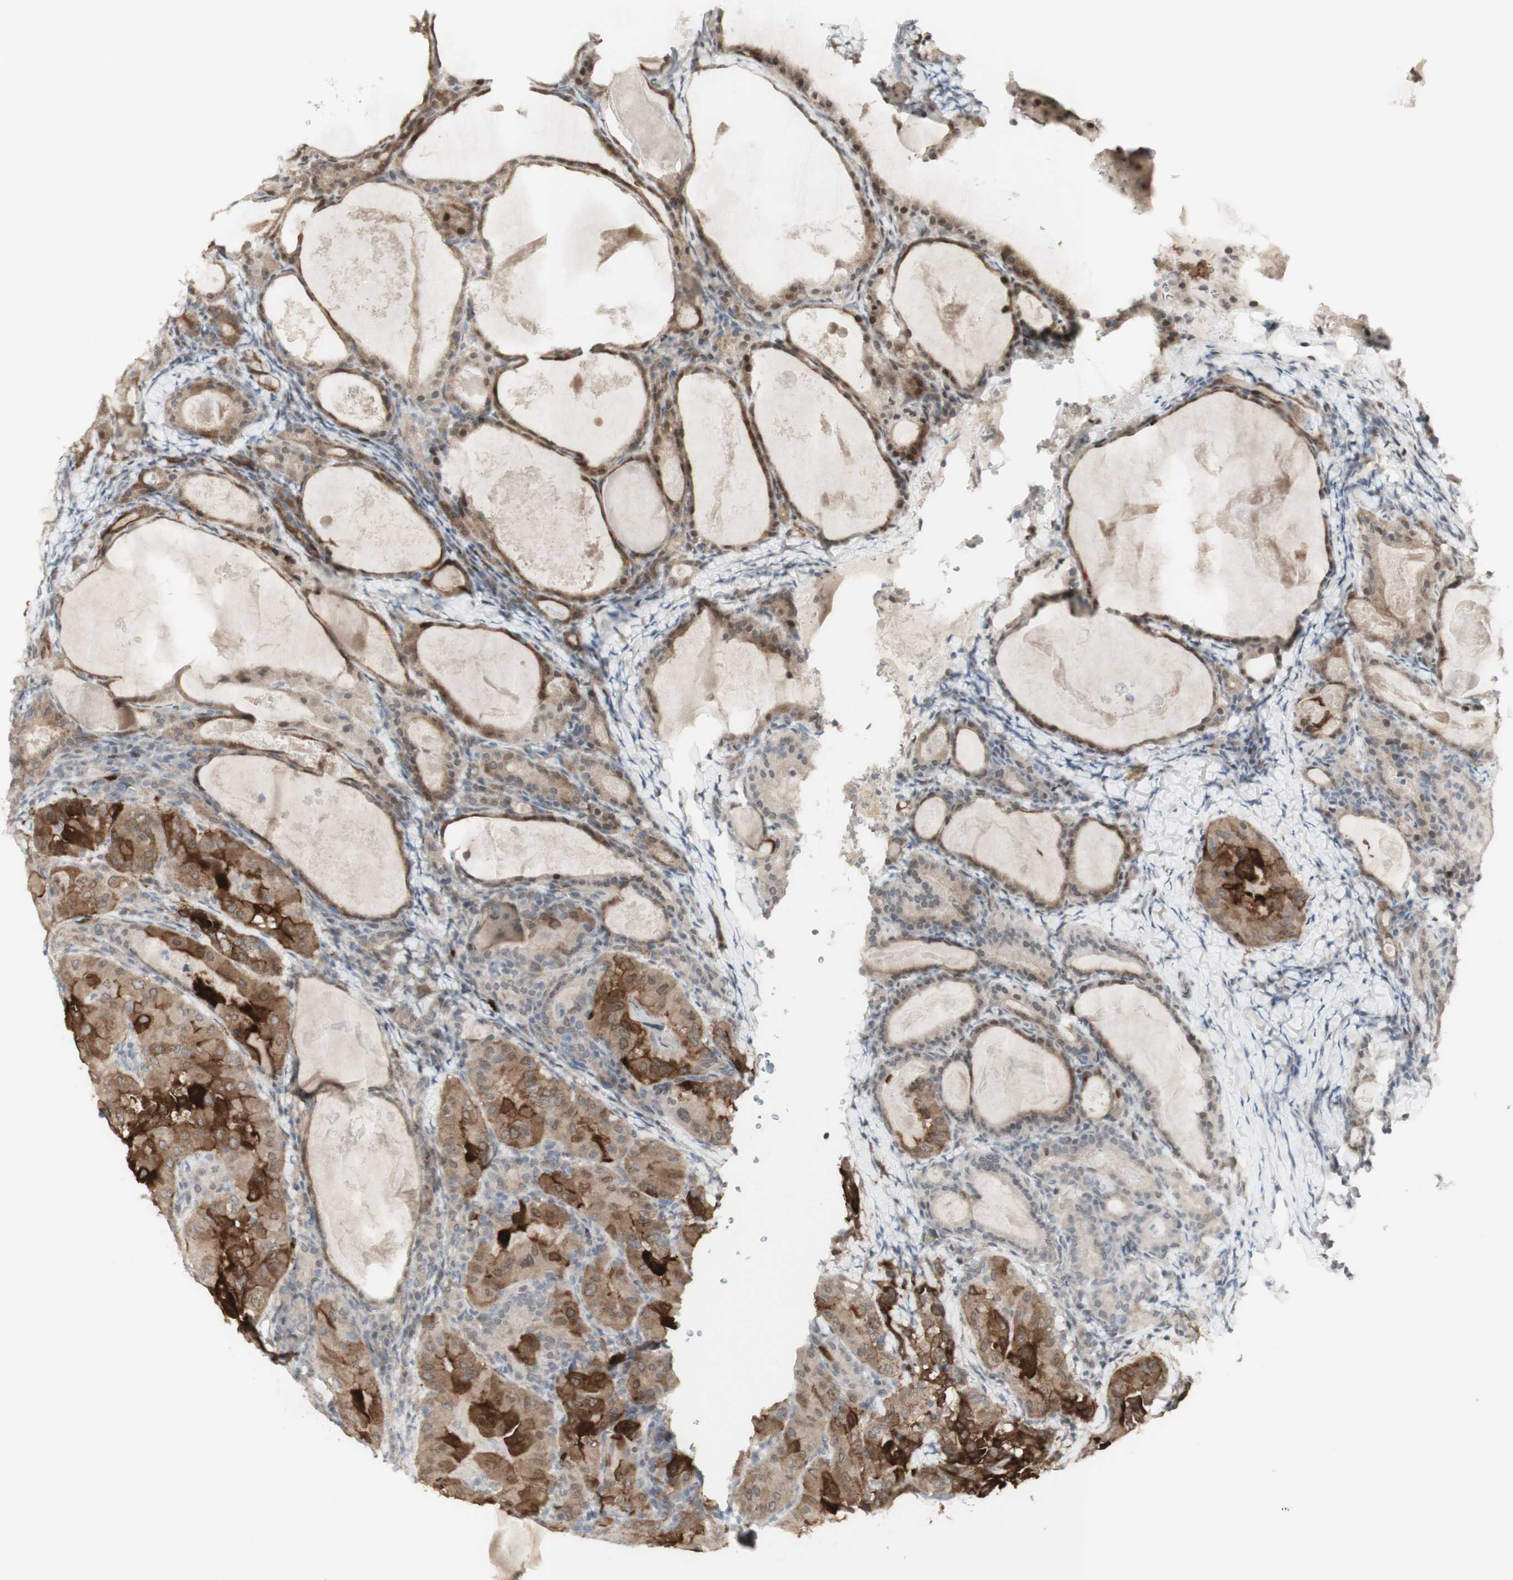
{"staining": {"intensity": "moderate", "quantity": ">75%", "location": "cytoplasmic/membranous"}, "tissue": "thyroid cancer", "cell_type": "Tumor cells", "image_type": "cancer", "snomed": [{"axis": "morphology", "description": "Papillary adenocarcinoma, NOS"}, {"axis": "topography", "description": "Thyroid gland"}], "caption": "A photomicrograph of thyroid cancer (papillary adenocarcinoma) stained for a protein reveals moderate cytoplasmic/membranous brown staining in tumor cells.", "gene": "C1orf116", "patient": {"sex": "female", "age": 42}}